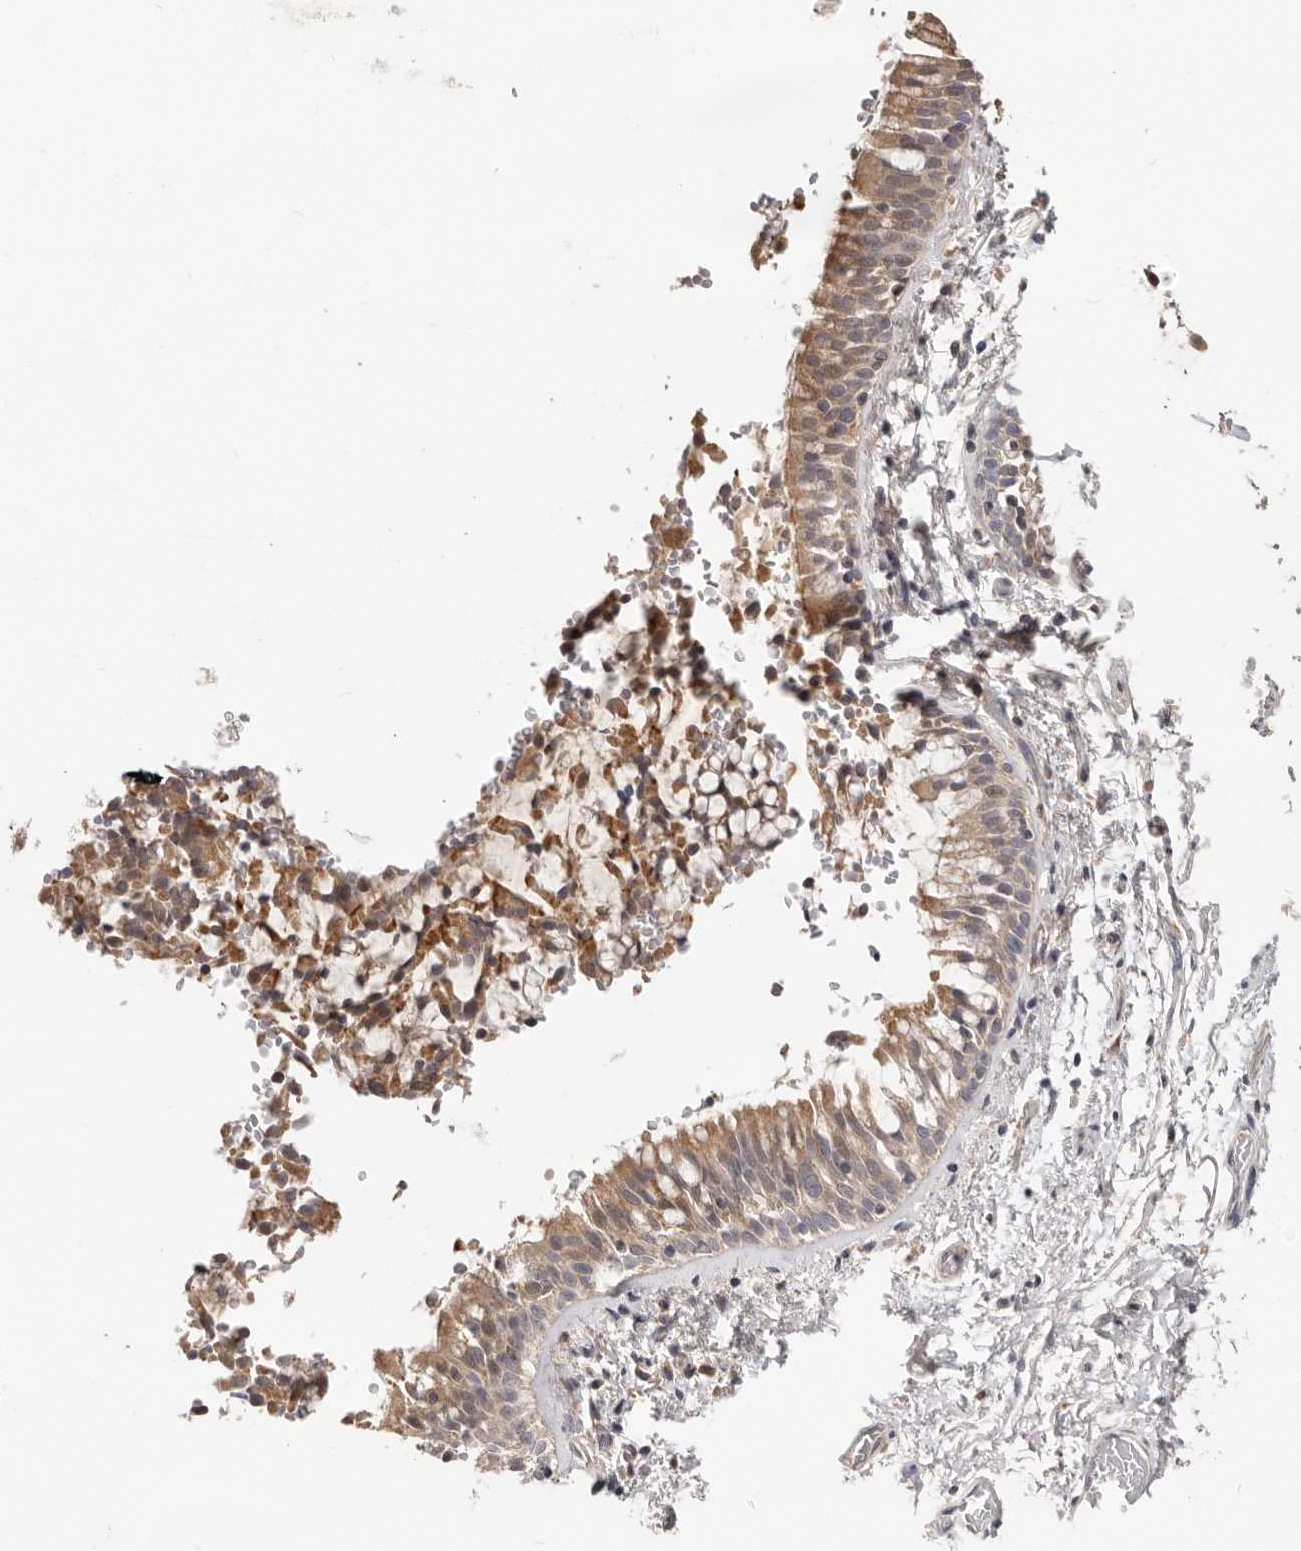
{"staining": {"intensity": "moderate", "quantity": "25%-75%", "location": "cytoplasmic/membranous"}, "tissue": "bronchus", "cell_type": "Respiratory epithelial cells", "image_type": "normal", "snomed": [{"axis": "morphology", "description": "Normal tissue, NOS"}, {"axis": "morphology", "description": "Inflammation, NOS"}, {"axis": "topography", "description": "Cartilage tissue"}, {"axis": "topography", "description": "Bronchus"}, {"axis": "topography", "description": "Lung"}], "caption": "A micrograph of human bronchus stained for a protein exhibits moderate cytoplasmic/membranous brown staining in respiratory epithelial cells. The protein is shown in brown color, while the nuclei are stained blue.", "gene": "LRP6", "patient": {"sex": "female", "age": 64}}